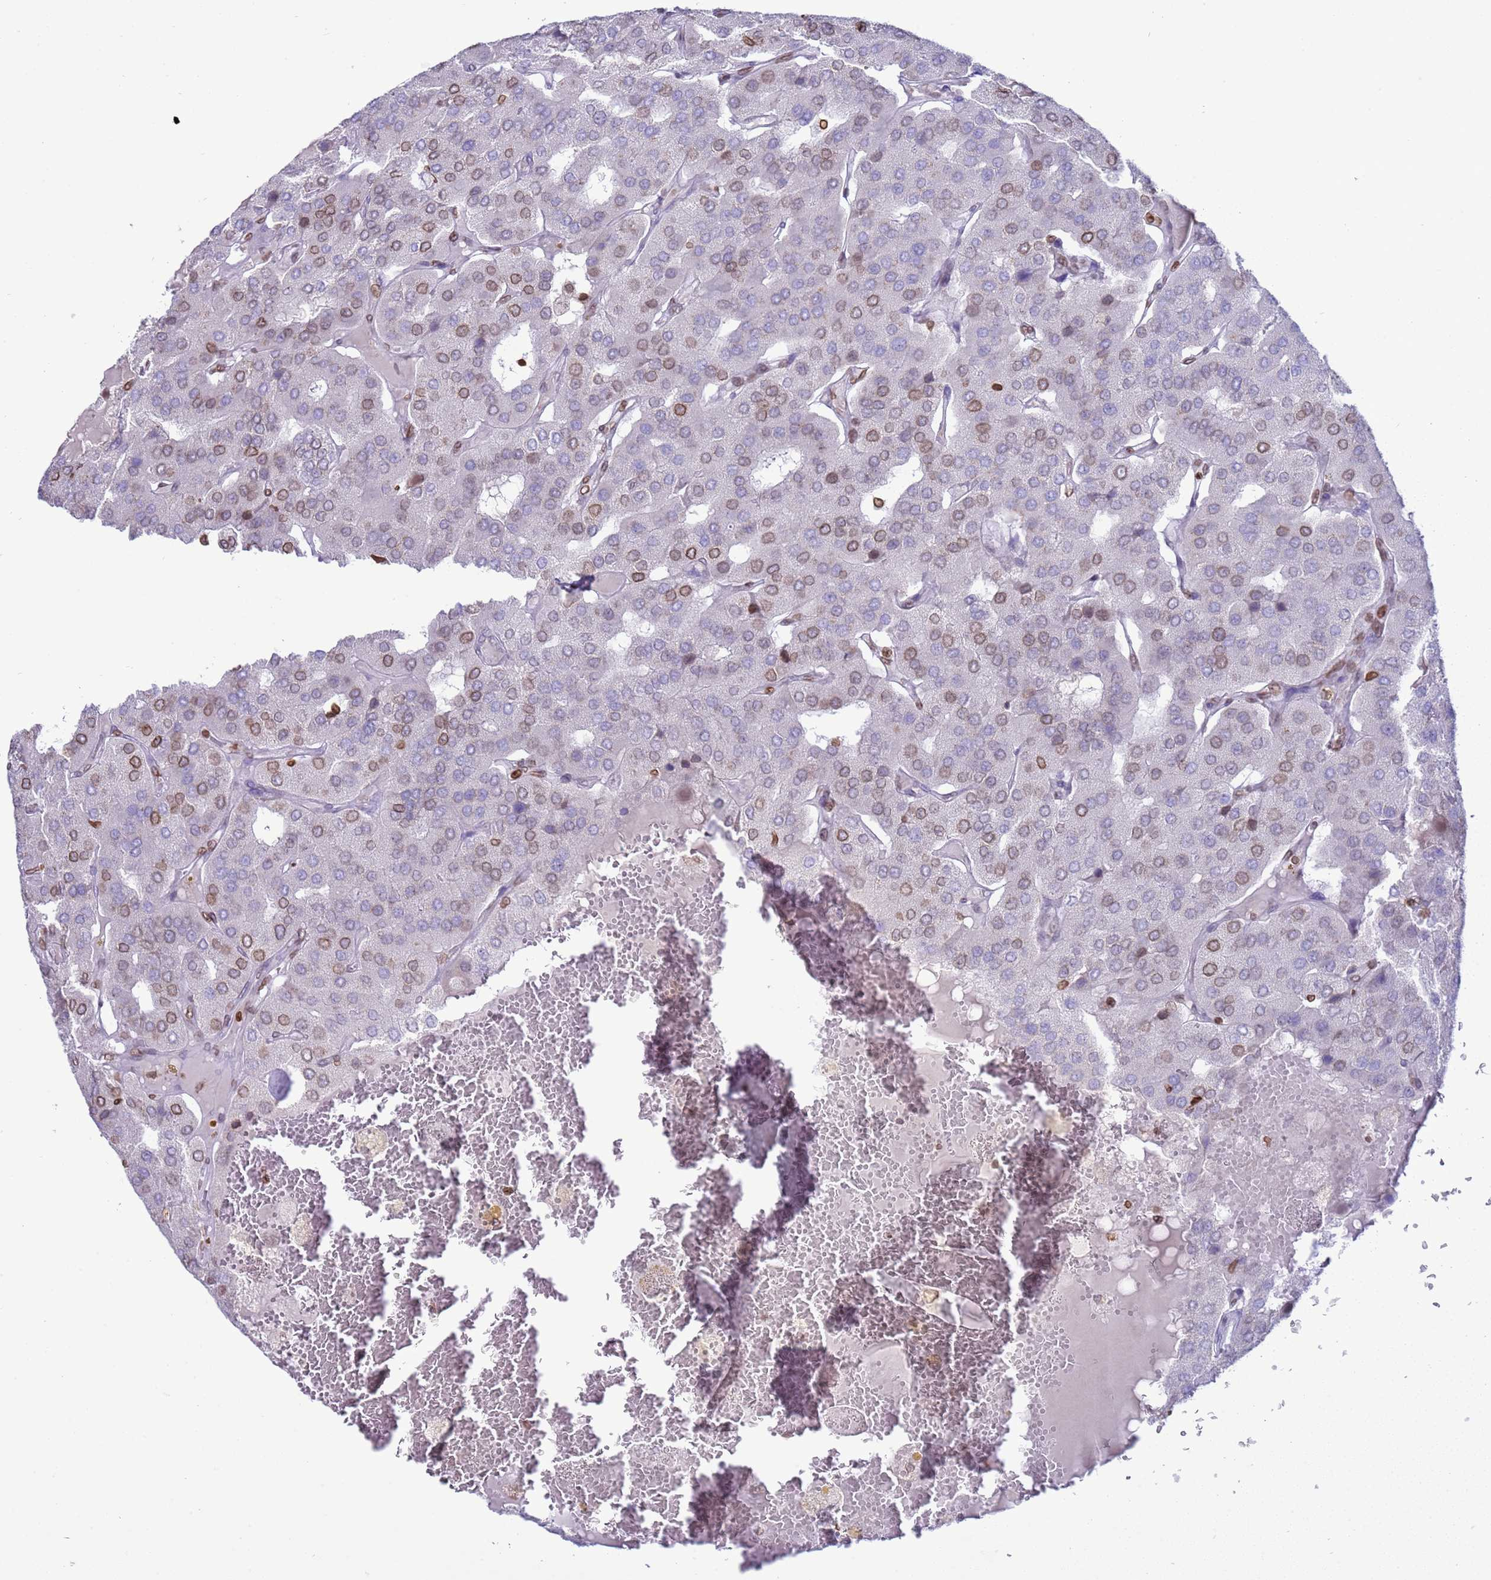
{"staining": {"intensity": "moderate", "quantity": "<25%", "location": "cytoplasmic/membranous,nuclear"}, "tissue": "parathyroid gland", "cell_type": "Glandular cells", "image_type": "normal", "snomed": [{"axis": "morphology", "description": "Normal tissue, NOS"}, {"axis": "morphology", "description": "Adenoma, NOS"}, {"axis": "topography", "description": "Parathyroid gland"}], "caption": "The histopathology image reveals immunohistochemical staining of unremarkable parathyroid gland. There is moderate cytoplasmic/membranous,nuclear positivity is seen in approximately <25% of glandular cells. (DAB IHC with brightfield microscopy, high magnification).", "gene": "DHX37", "patient": {"sex": "female", "age": 86}}